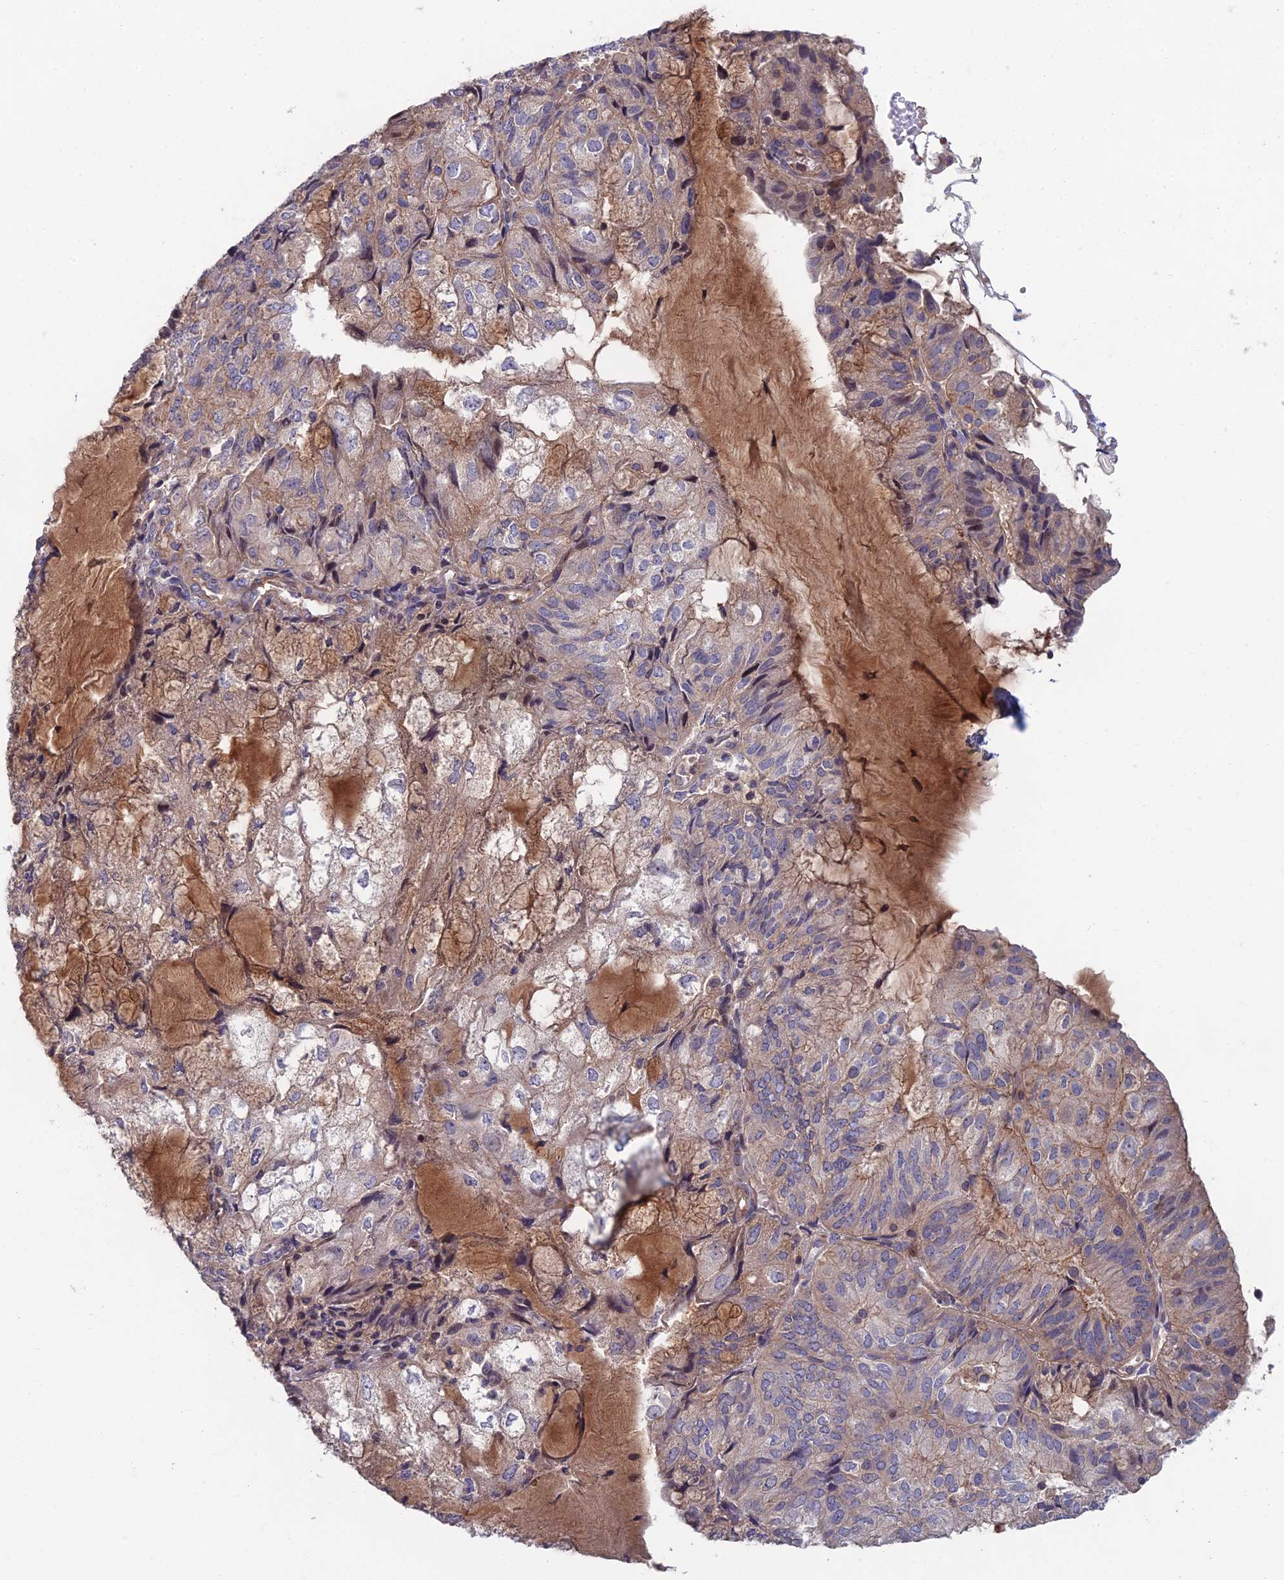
{"staining": {"intensity": "weak", "quantity": "<25%", "location": "cytoplasmic/membranous"}, "tissue": "endometrial cancer", "cell_type": "Tumor cells", "image_type": "cancer", "snomed": [{"axis": "morphology", "description": "Adenocarcinoma, NOS"}, {"axis": "topography", "description": "Endometrium"}], "caption": "Photomicrograph shows no significant protein expression in tumor cells of endometrial cancer (adenocarcinoma).", "gene": "USP37", "patient": {"sex": "female", "age": 81}}